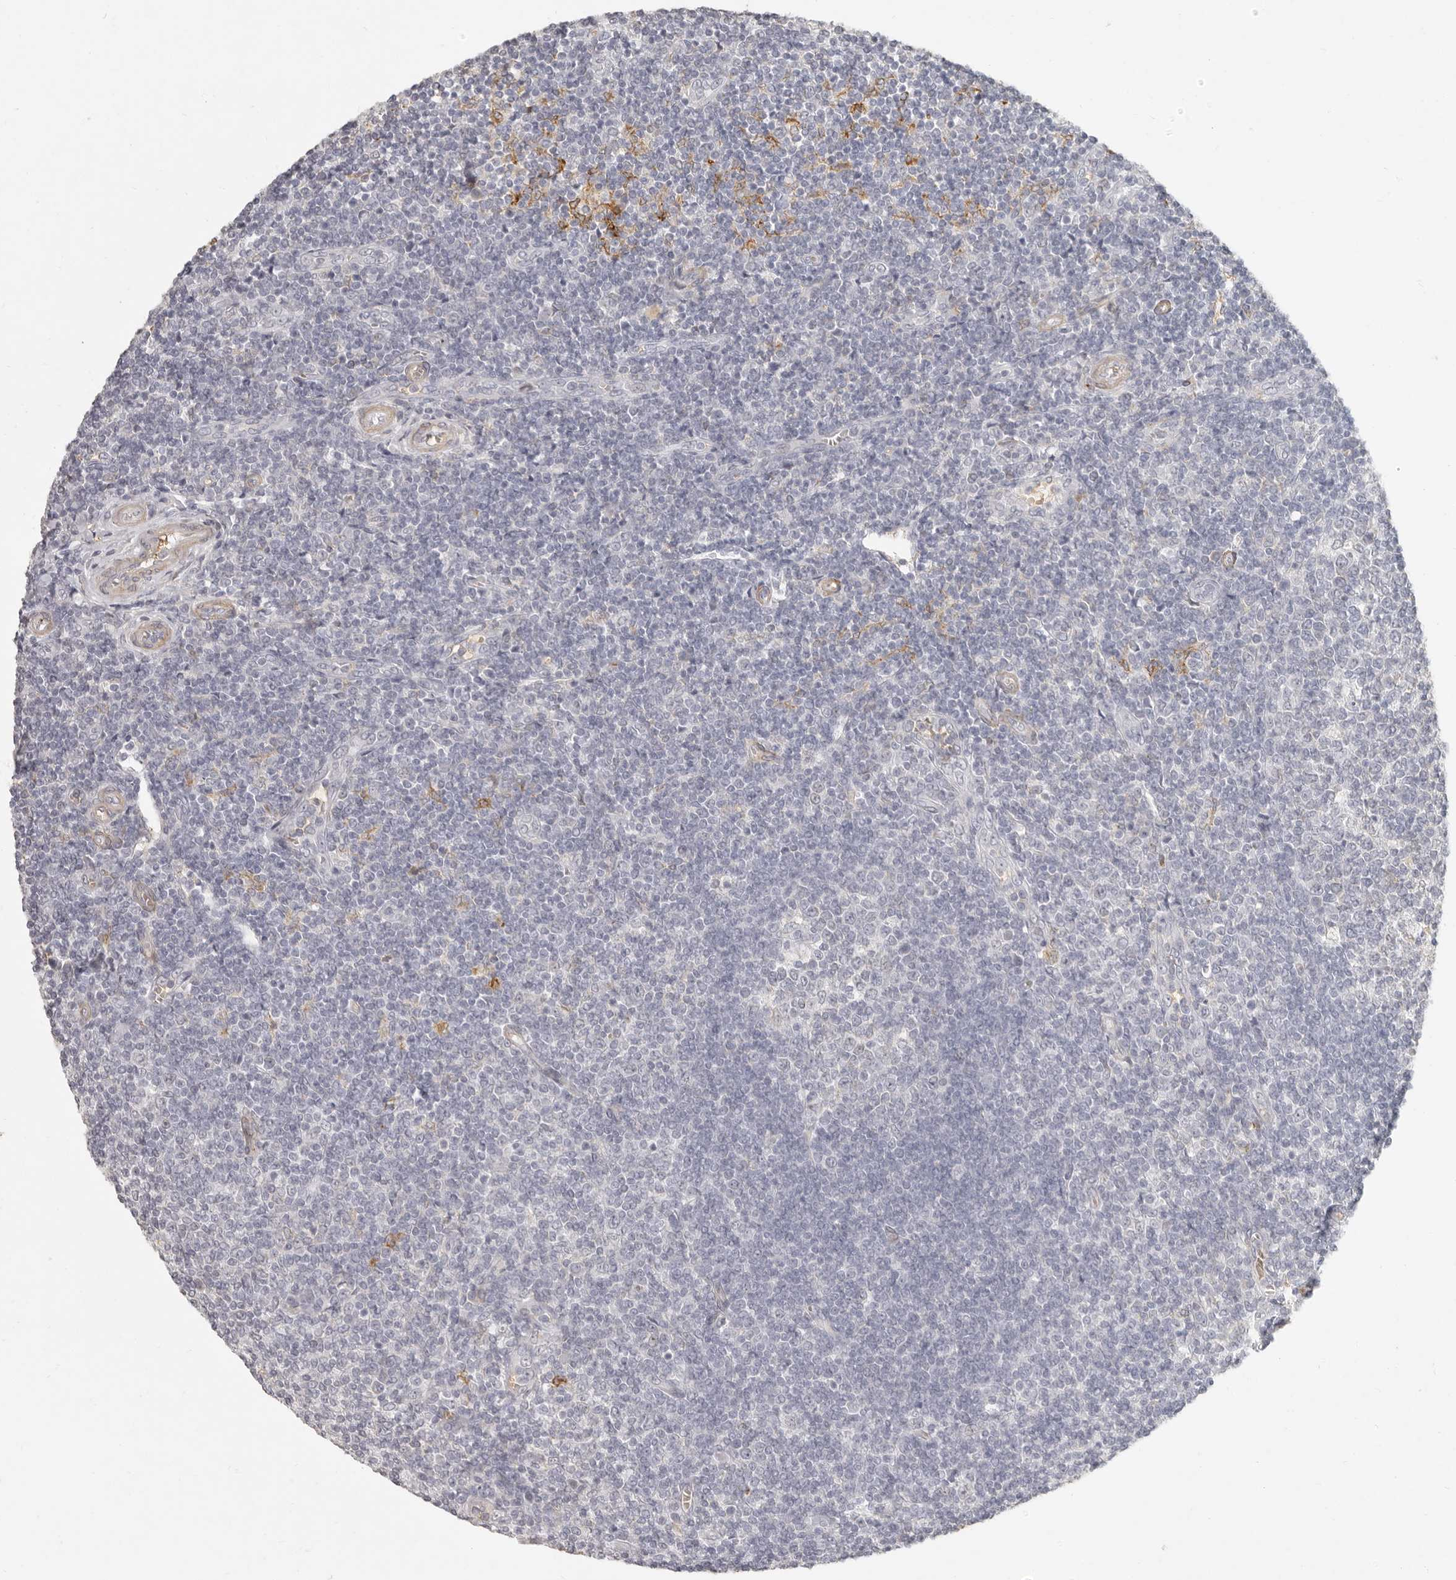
{"staining": {"intensity": "negative", "quantity": "none", "location": "none"}, "tissue": "tonsil", "cell_type": "Germinal center cells", "image_type": "normal", "snomed": [{"axis": "morphology", "description": "Normal tissue, NOS"}, {"axis": "topography", "description": "Tonsil"}], "caption": "An immunohistochemistry photomicrograph of unremarkable tonsil is shown. There is no staining in germinal center cells of tonsil. (Immunohistochemistry (ihc), brightfield microscopy, high magnification).", "gene": "NIBAN1", "patient": {"sex": "female", "age": 19}}